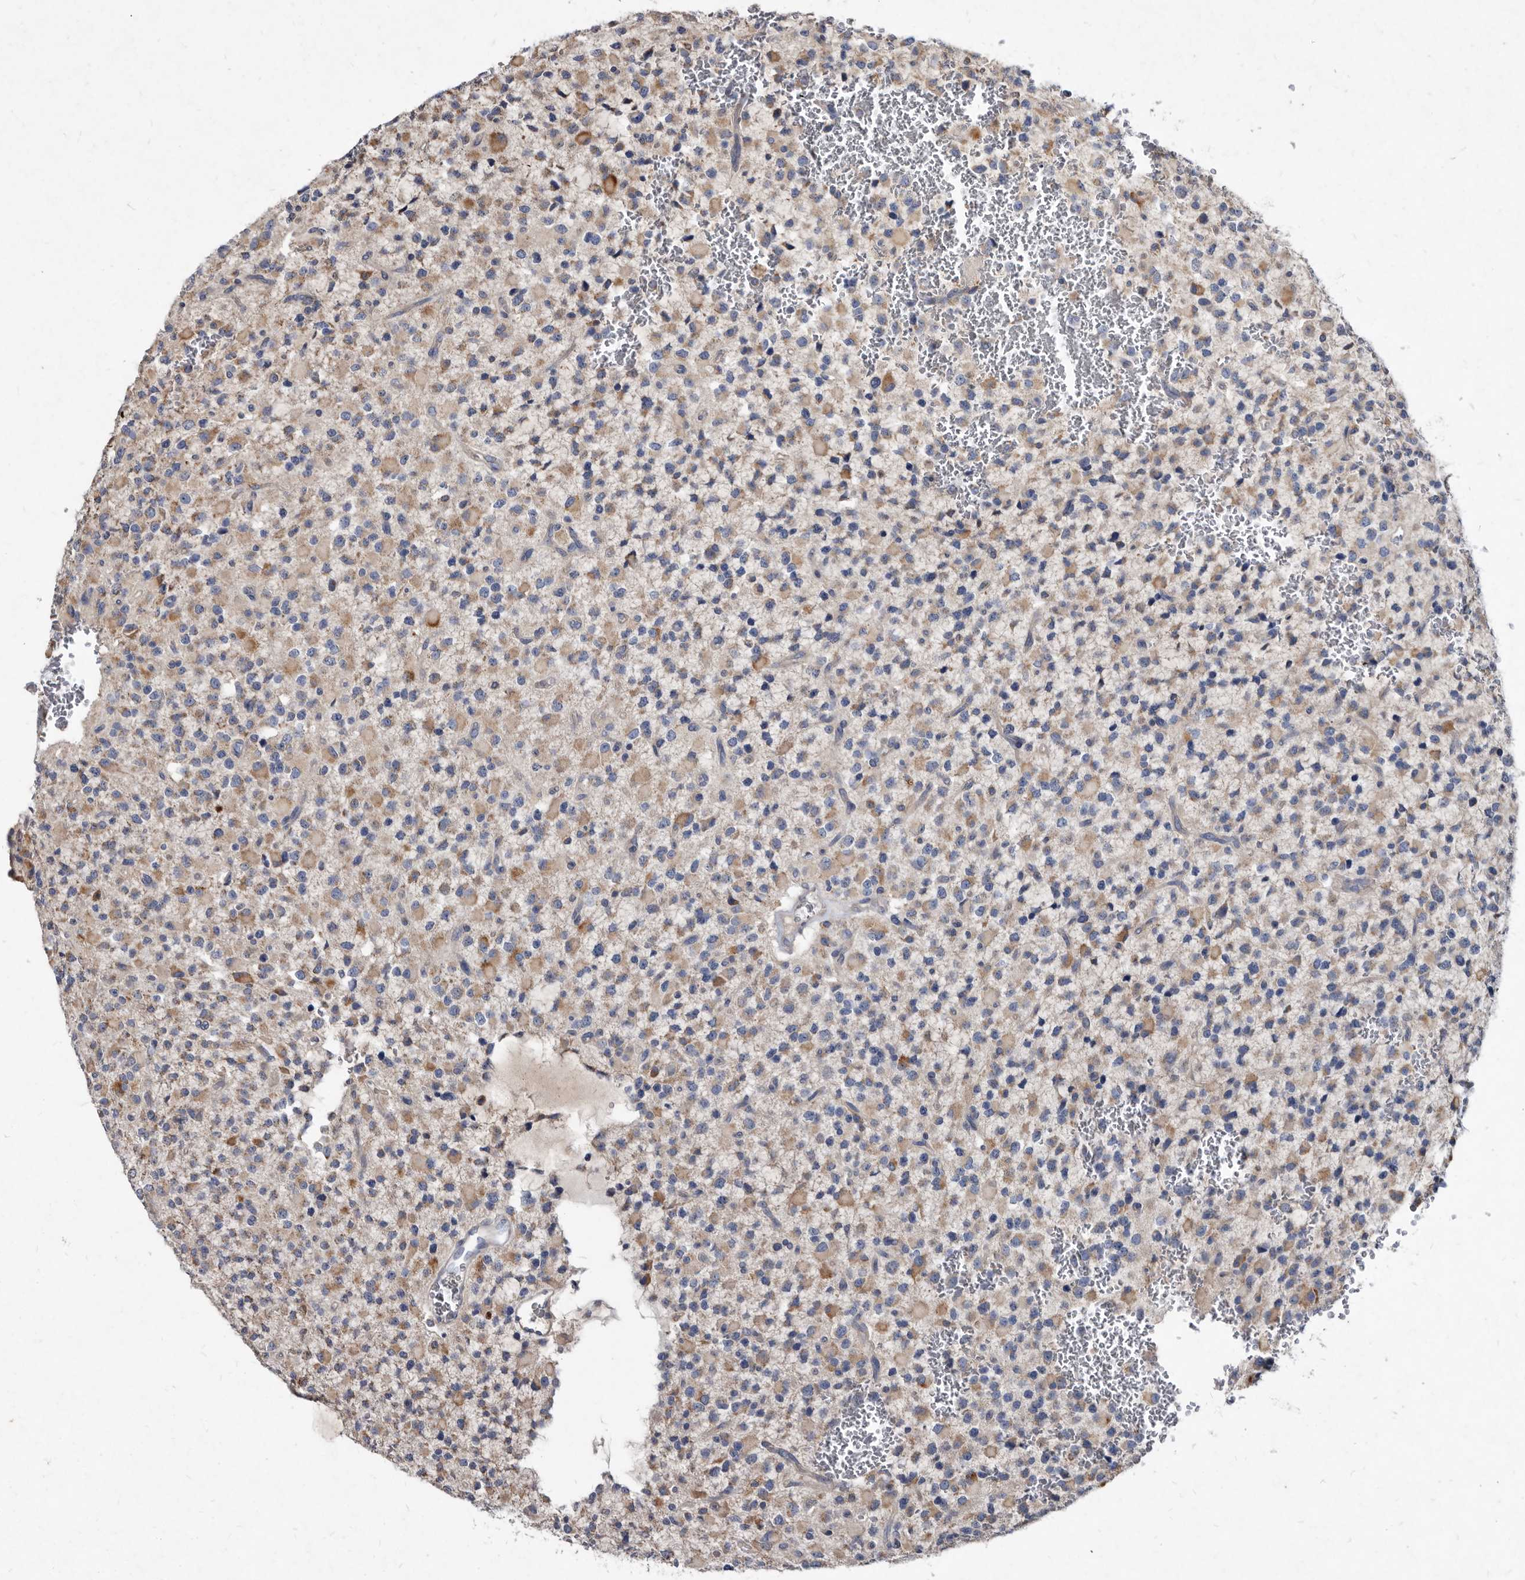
{"staining": {"intensity": "weak", "quantity": "25%-75%", "location": "cytoplasmic/membranous"}, "tissue": "glioma", "cell_type": "Tumor cells", "image_type": "cancer", "snomed": [{"axis": "morphology", "description": "Glioma, malignant, High grade"}, {"axis": "topography", "description": "Brain"}], "caption": "Immunohistochemical staining of glioma exhibits weak cytoplasmic/membranous protein staining in approximately 25%-75% of tumor cells. The staining is performed using DAB brown chromogen to label protein expression. The nuclei are counter-stained blue using hematoxylin.", "gene": "YPEL3", "patient": {"sex": "male", "age": 34}}